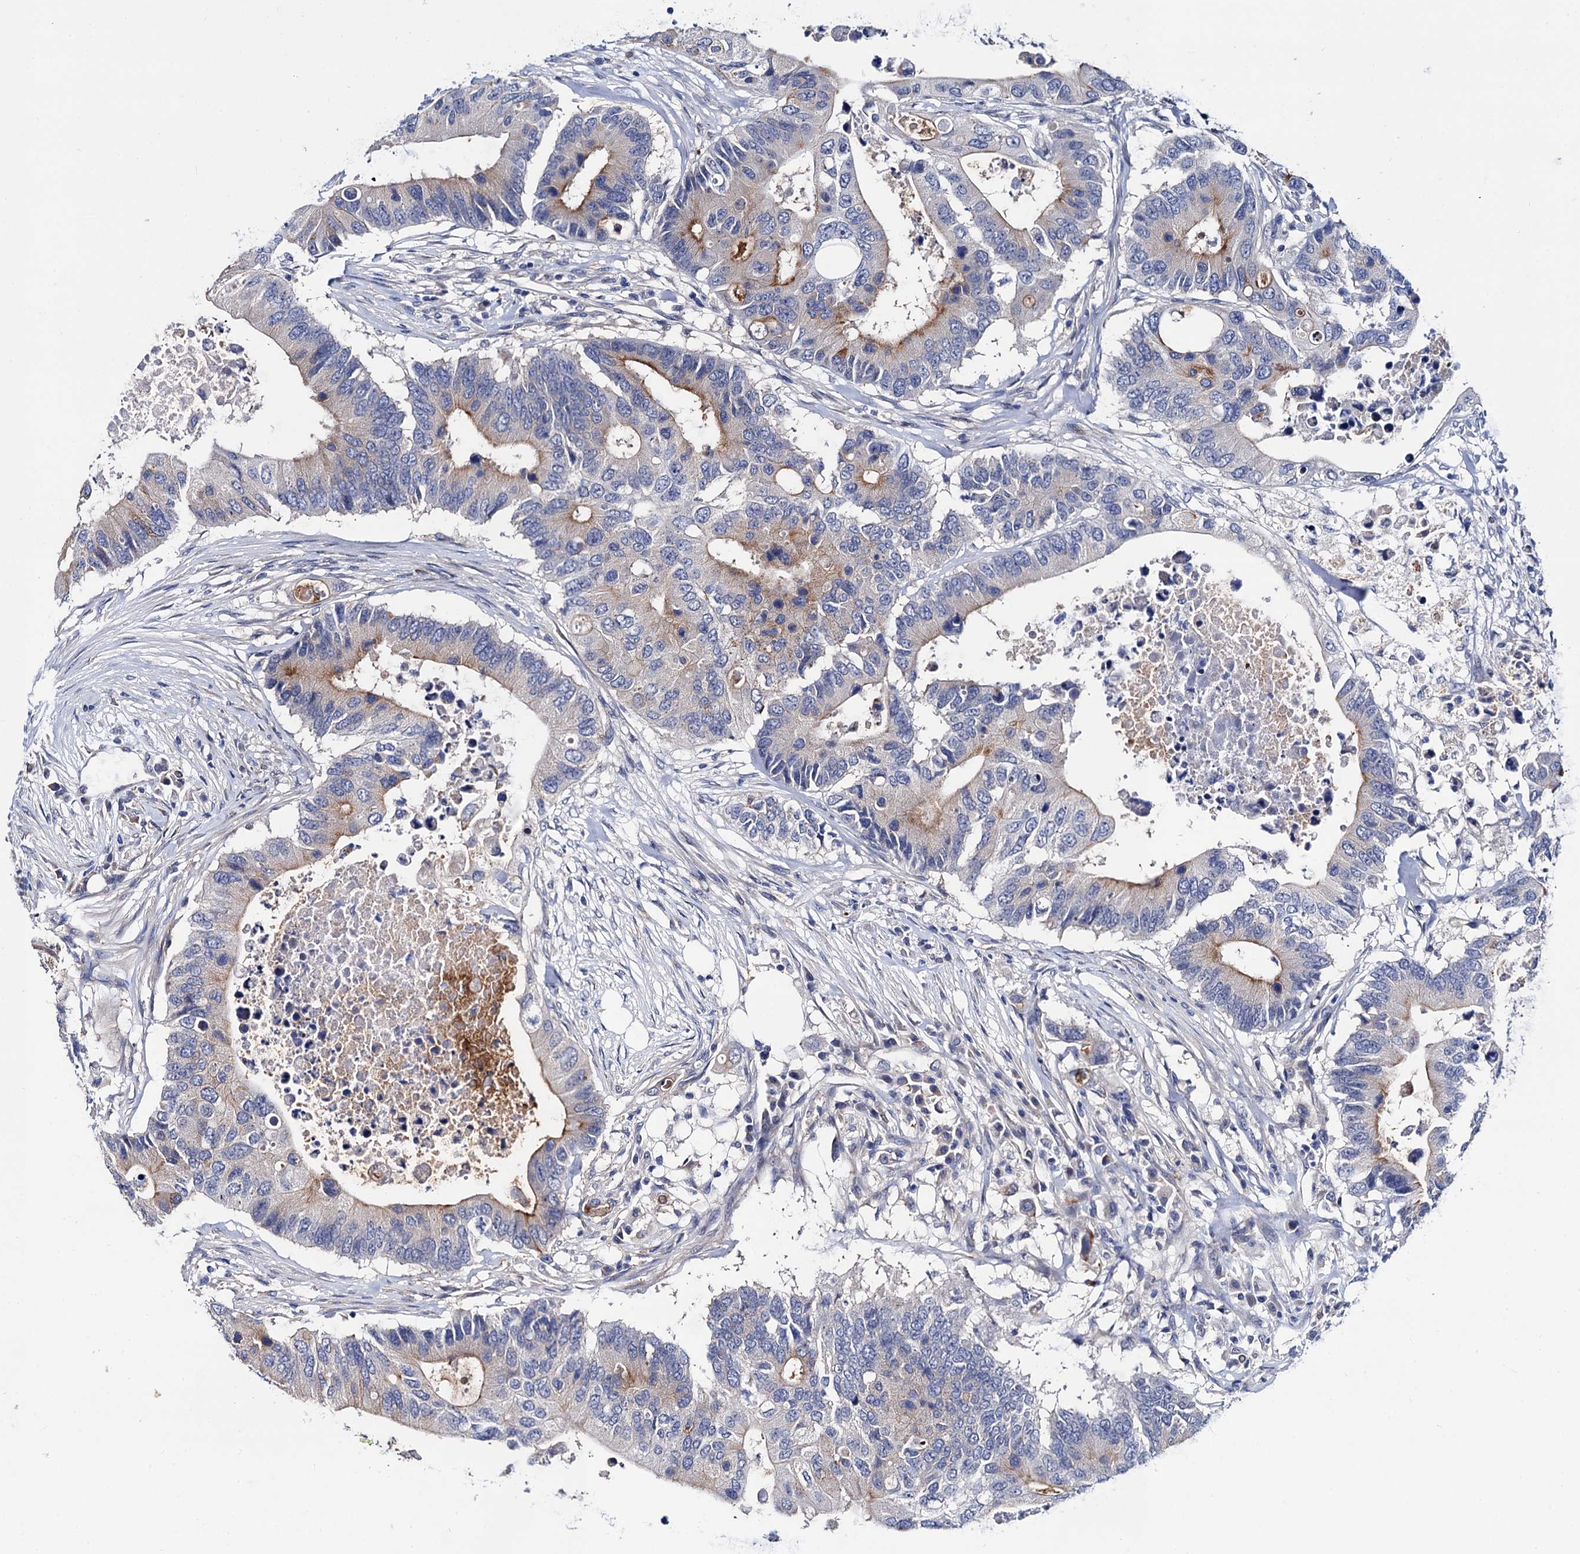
{"staining": {"intensity": "weak", "quantity": "<25%", "location": "cytoplasmic/membranous"}, "tissue": "colorectal cancer", "cell_type": "Tumor cells", "image_type": "cancer", "snomed": [{"axis": "morphology", "description": "Adenocarcinoma, NOS"}, {"axis": "topography", "description": "Colon"}], "caption": "Tumor cells are negative for protein expression in human colorectal adenocarcinoma.", "gene": "ZDHHC18", "patient": {"sex": "male", "age": 71}}